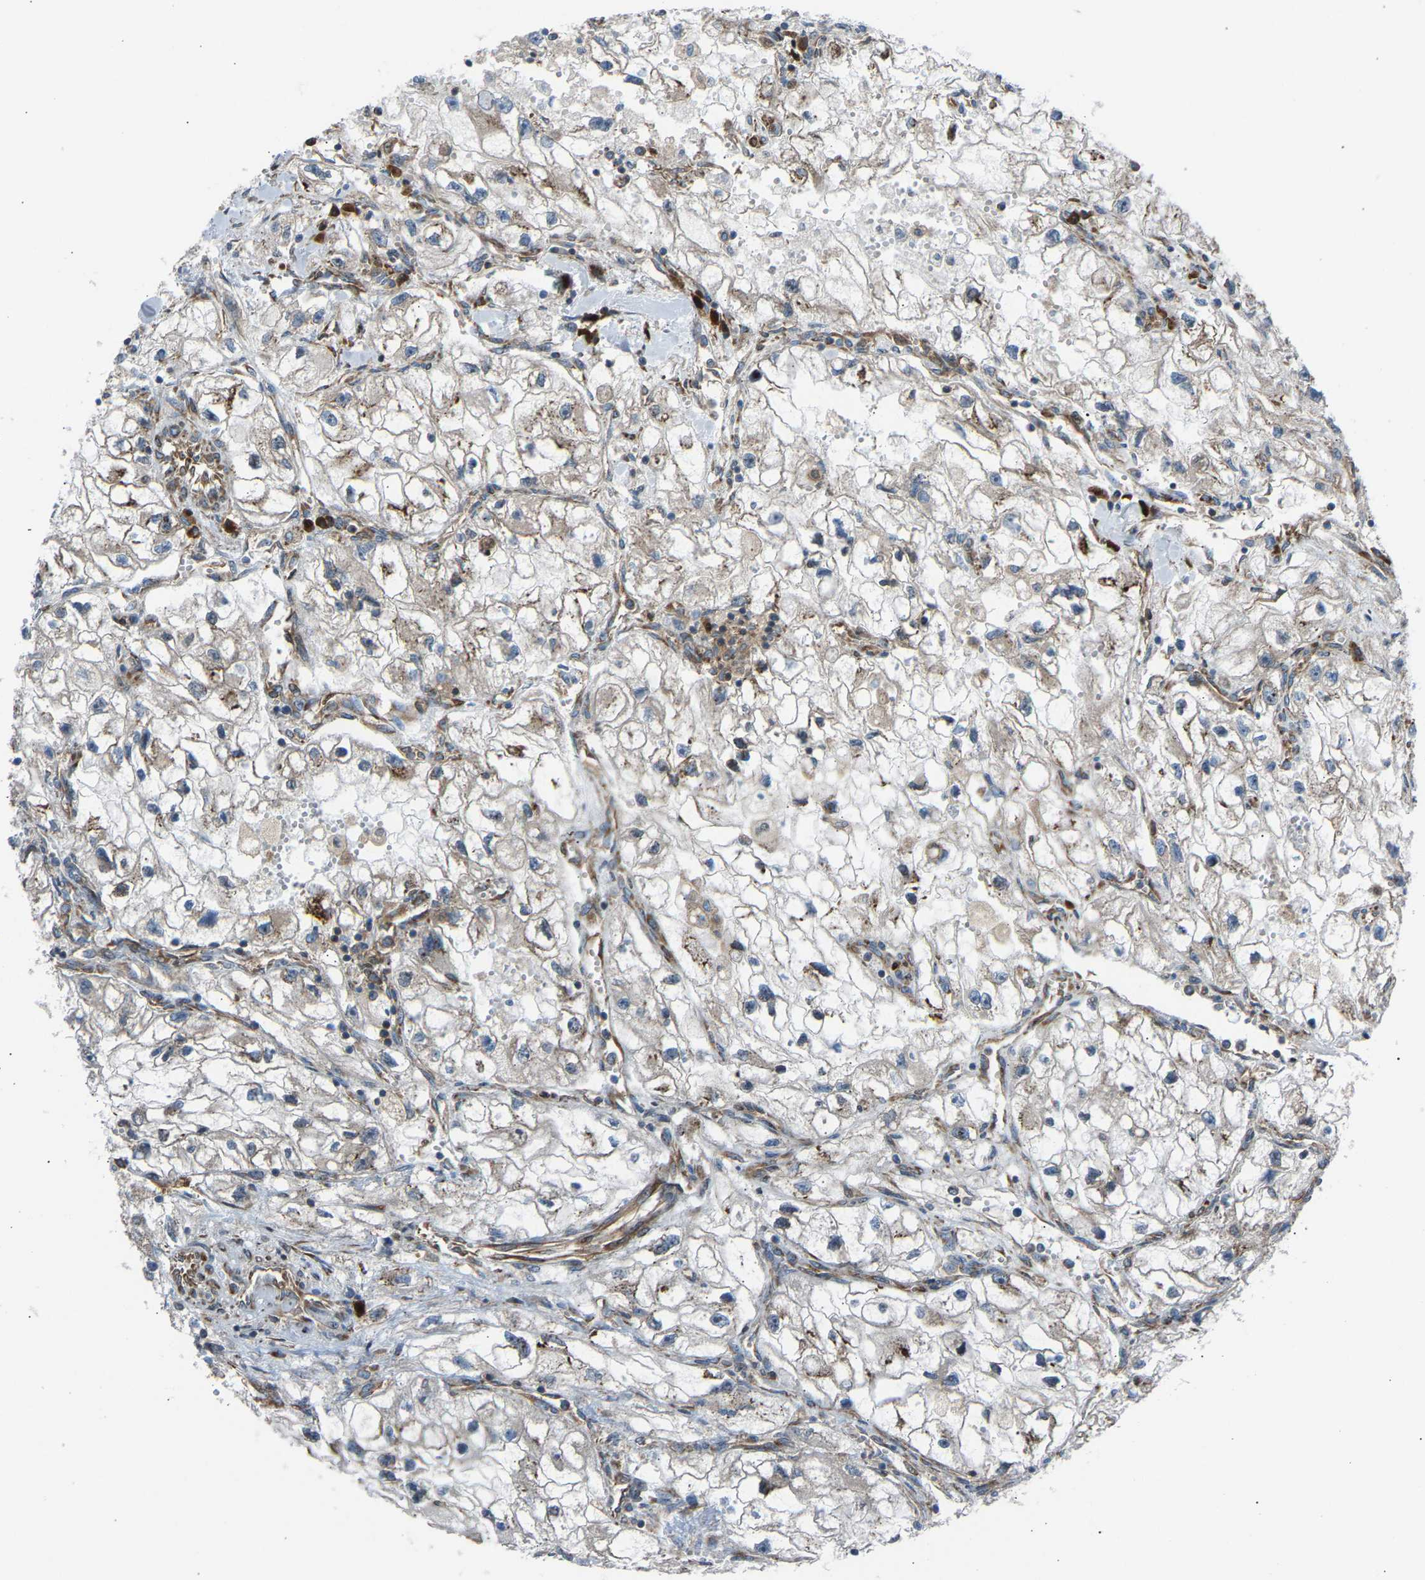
{"staining": {"intensity": "weak", "quantity": ">75%", "location": "cytoplasmic/membranous"}, "tissue": "renal cancer", "cell_type": "Tumor cells", "image_type": "cancer", "snomed": [{"axis": "morphology", "description": "Adenocarcinoma, NOS"}, {"axis": "topography", "description": "Kidney"}], "caption": "IHC of human renal cancer displays low levels of weak cytoplasmic/membranous positivity in approximately >75% of tumor cells.", "gene": "VPS41", "patient": {"sex": "female", "age": 70}}